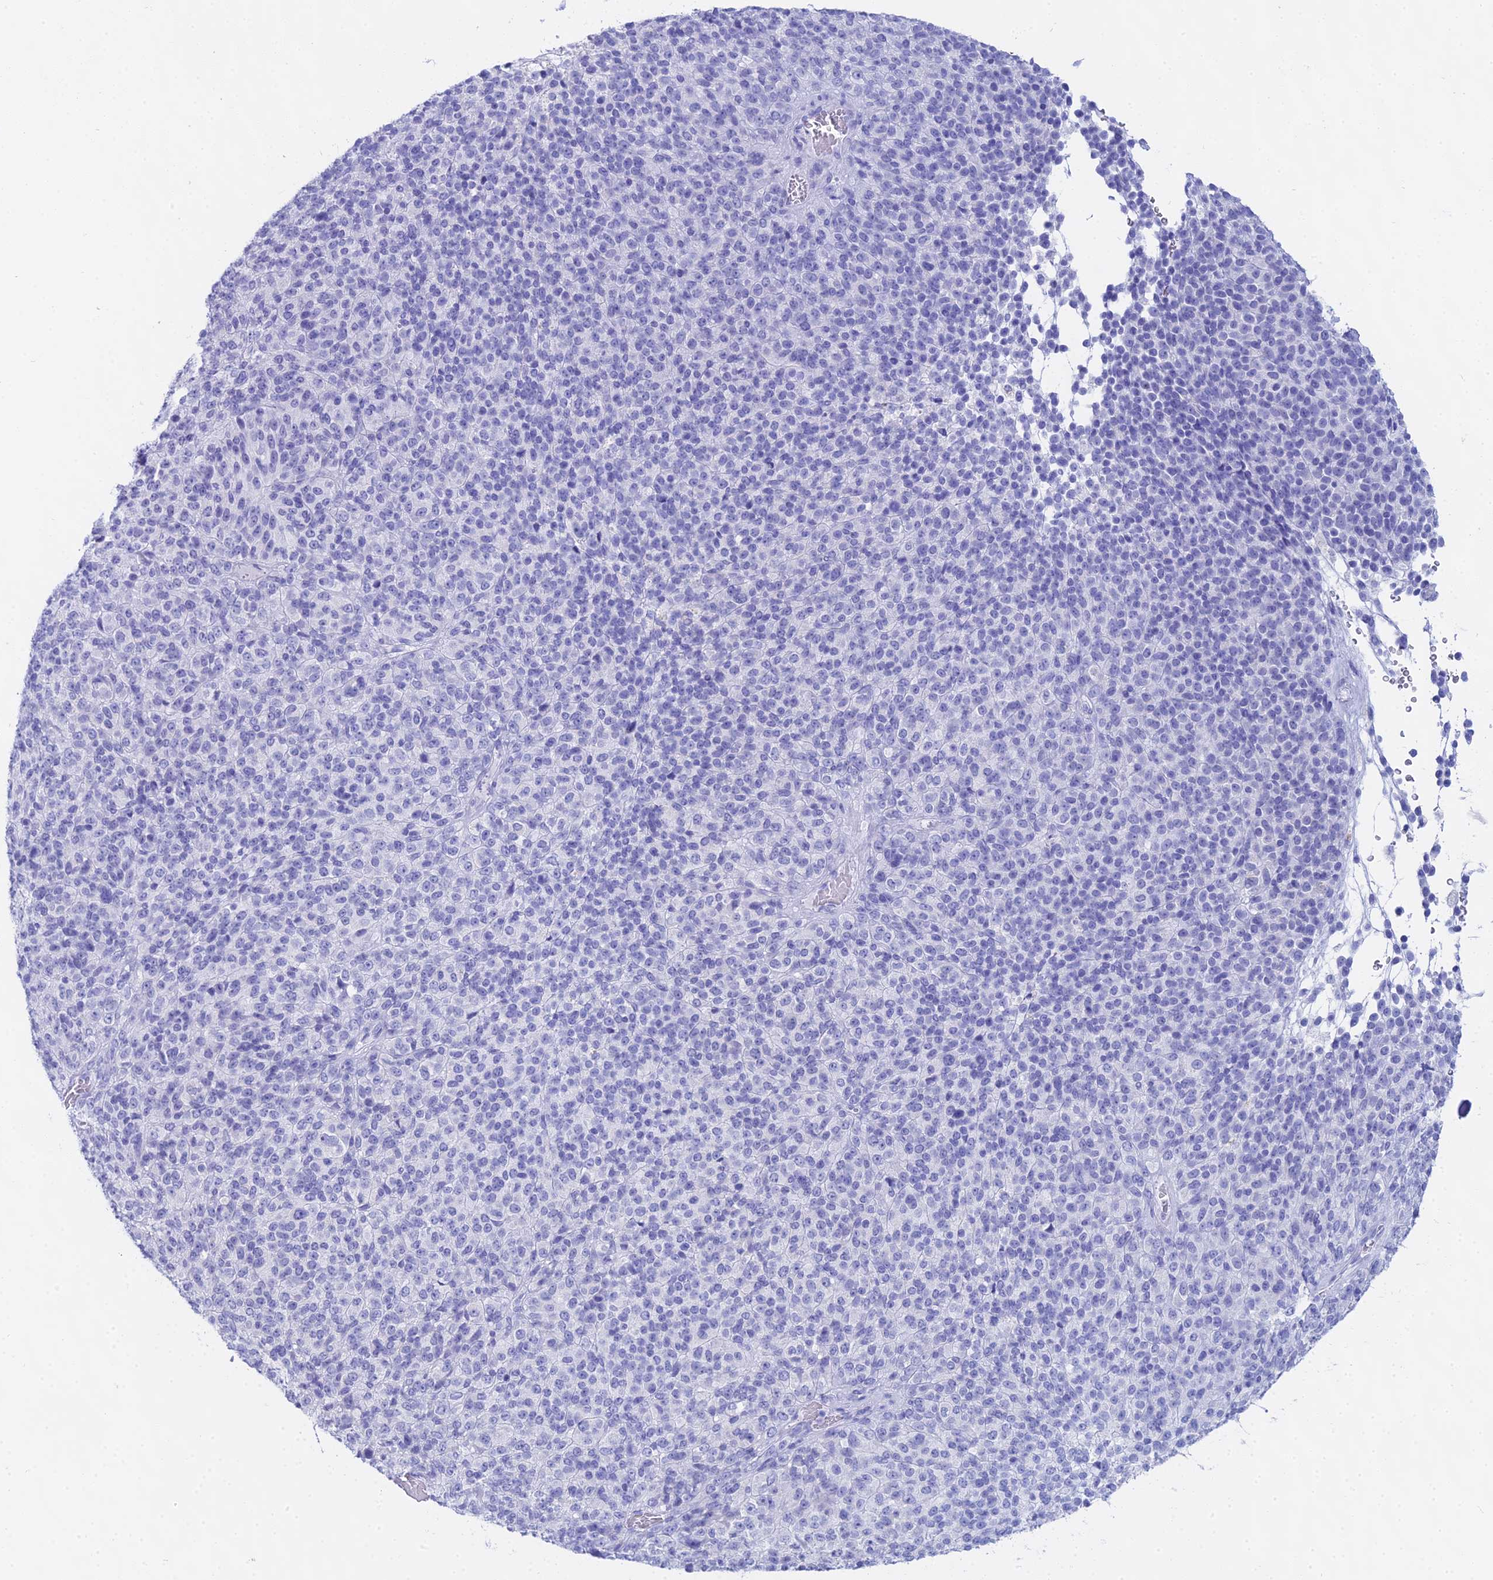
{"staining": {"intensity": "negative", "quantity": "none", "location": "none"}, "tissue": "melanoma", "cell_type": "Tumor cells", "image_type": "cancer", "snomed": [{"axis": "morphology", "description": "Malignant melanoma, Metastatic site"}, {"axis": "topography", "description": "Brain"}], "caption": "Tumor cells are negative for brown protein staining in melanoma.", "gene": "CGB2", "patient": {"sex": "female", "age": 56}}